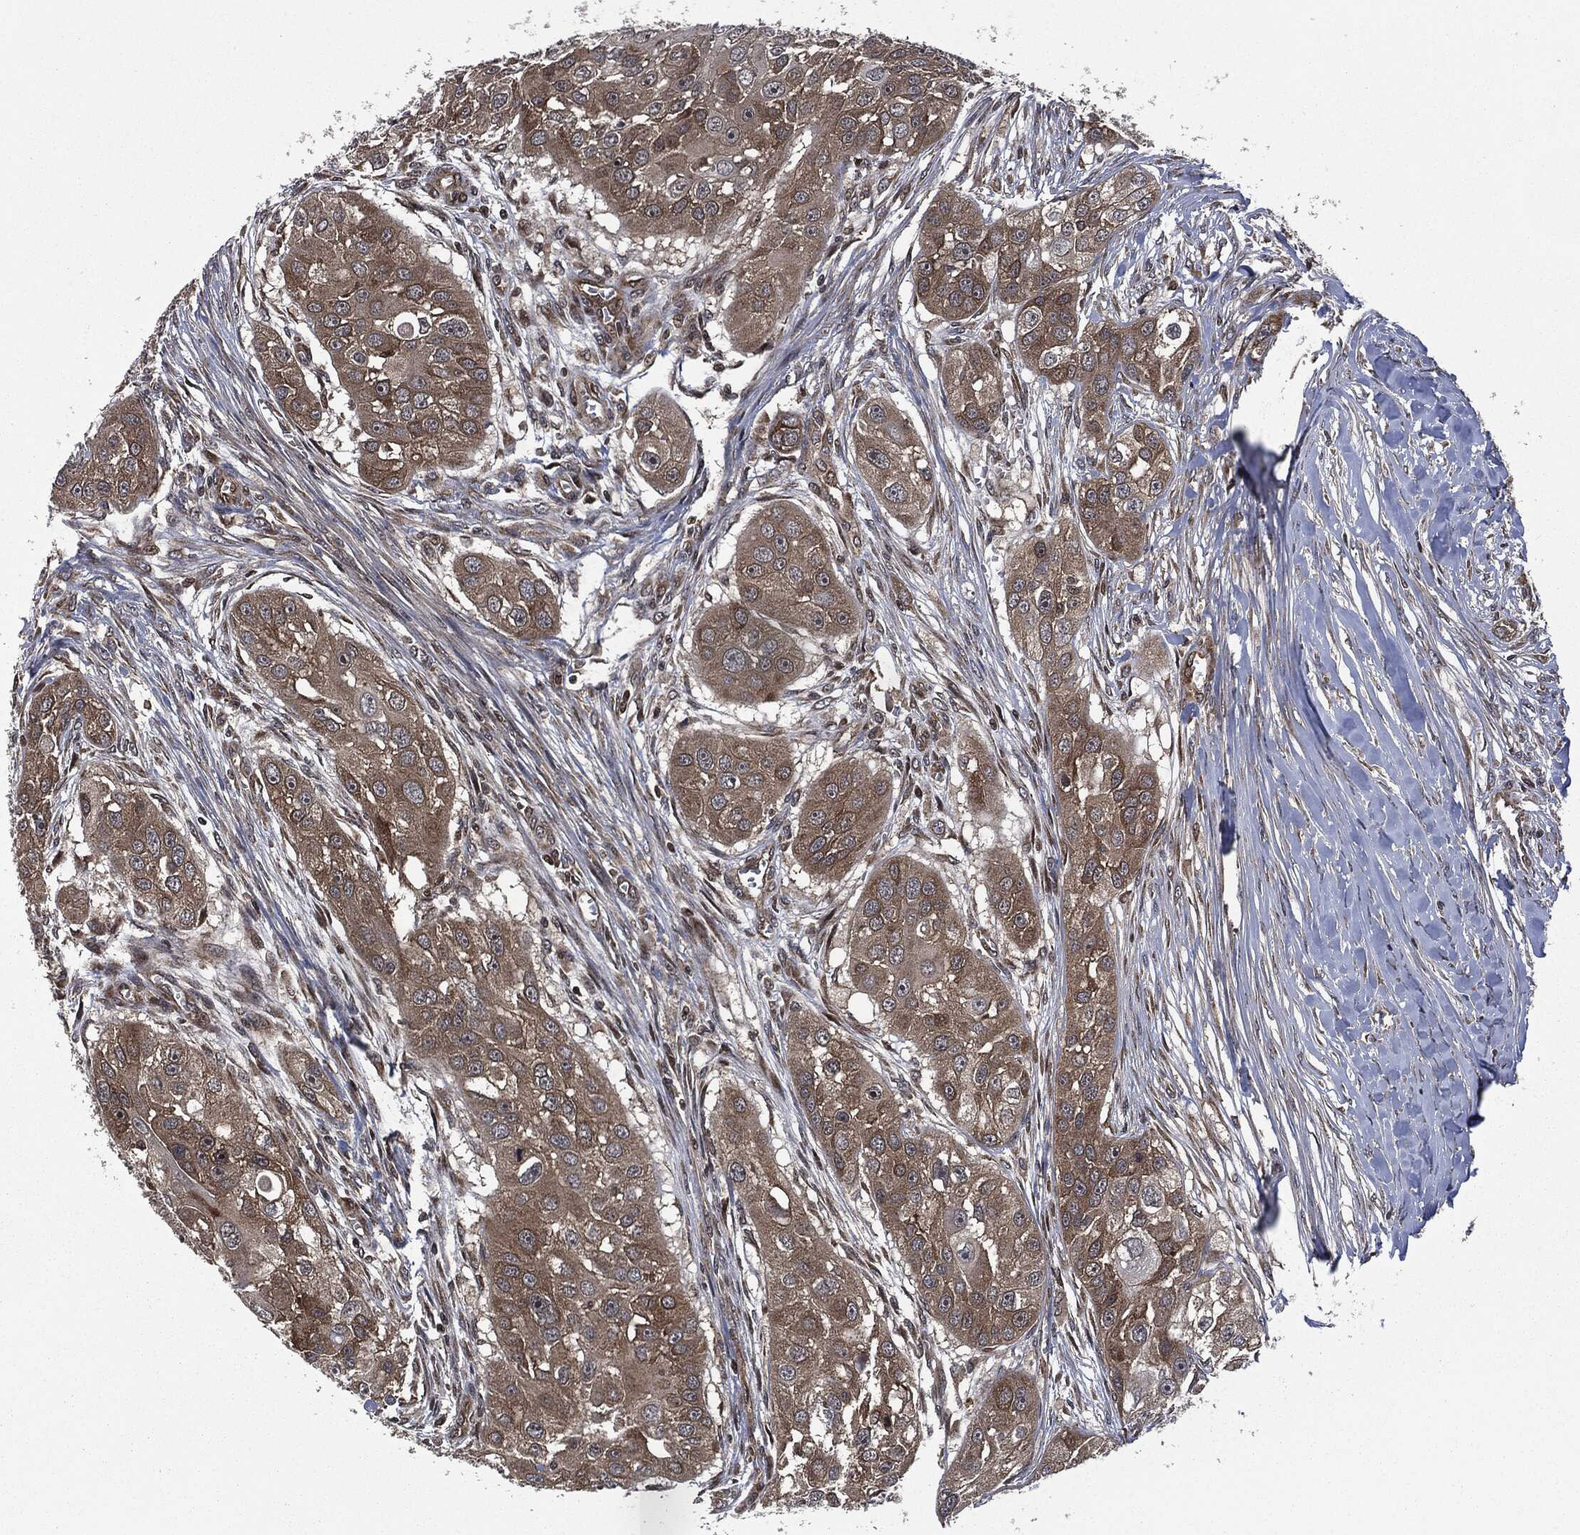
{"staining": {"intensity": "weak", "quantity": ">75%", "location": "cytoplasmic/membranous"}, "tissue": "head and neck cancer", "cell_type": "Tumor cells", "image_type": "cancer", "snomed": [{"axis": "morphology", "description": "Normal tissue, NOS"}, {"axis": "morphology", "description": "Squamous cell carcinoma, NOS"}, {"axis": "topography", "description": "Skeletal muscle"}, {"axis": "topography", "description": "Head-Neck"}], "caption": "IHC (DAB (3,3'-diaminobenzidine)) staining of head and neck squamous cell carcinoma shows weak cytoplasmic/membranous protein expression in approximately >75% of tumor cells. (IHC, brightfield microscopy, high magnification).", "gene": "HRAS", "patient": {"sex": "male", "age": 51}}